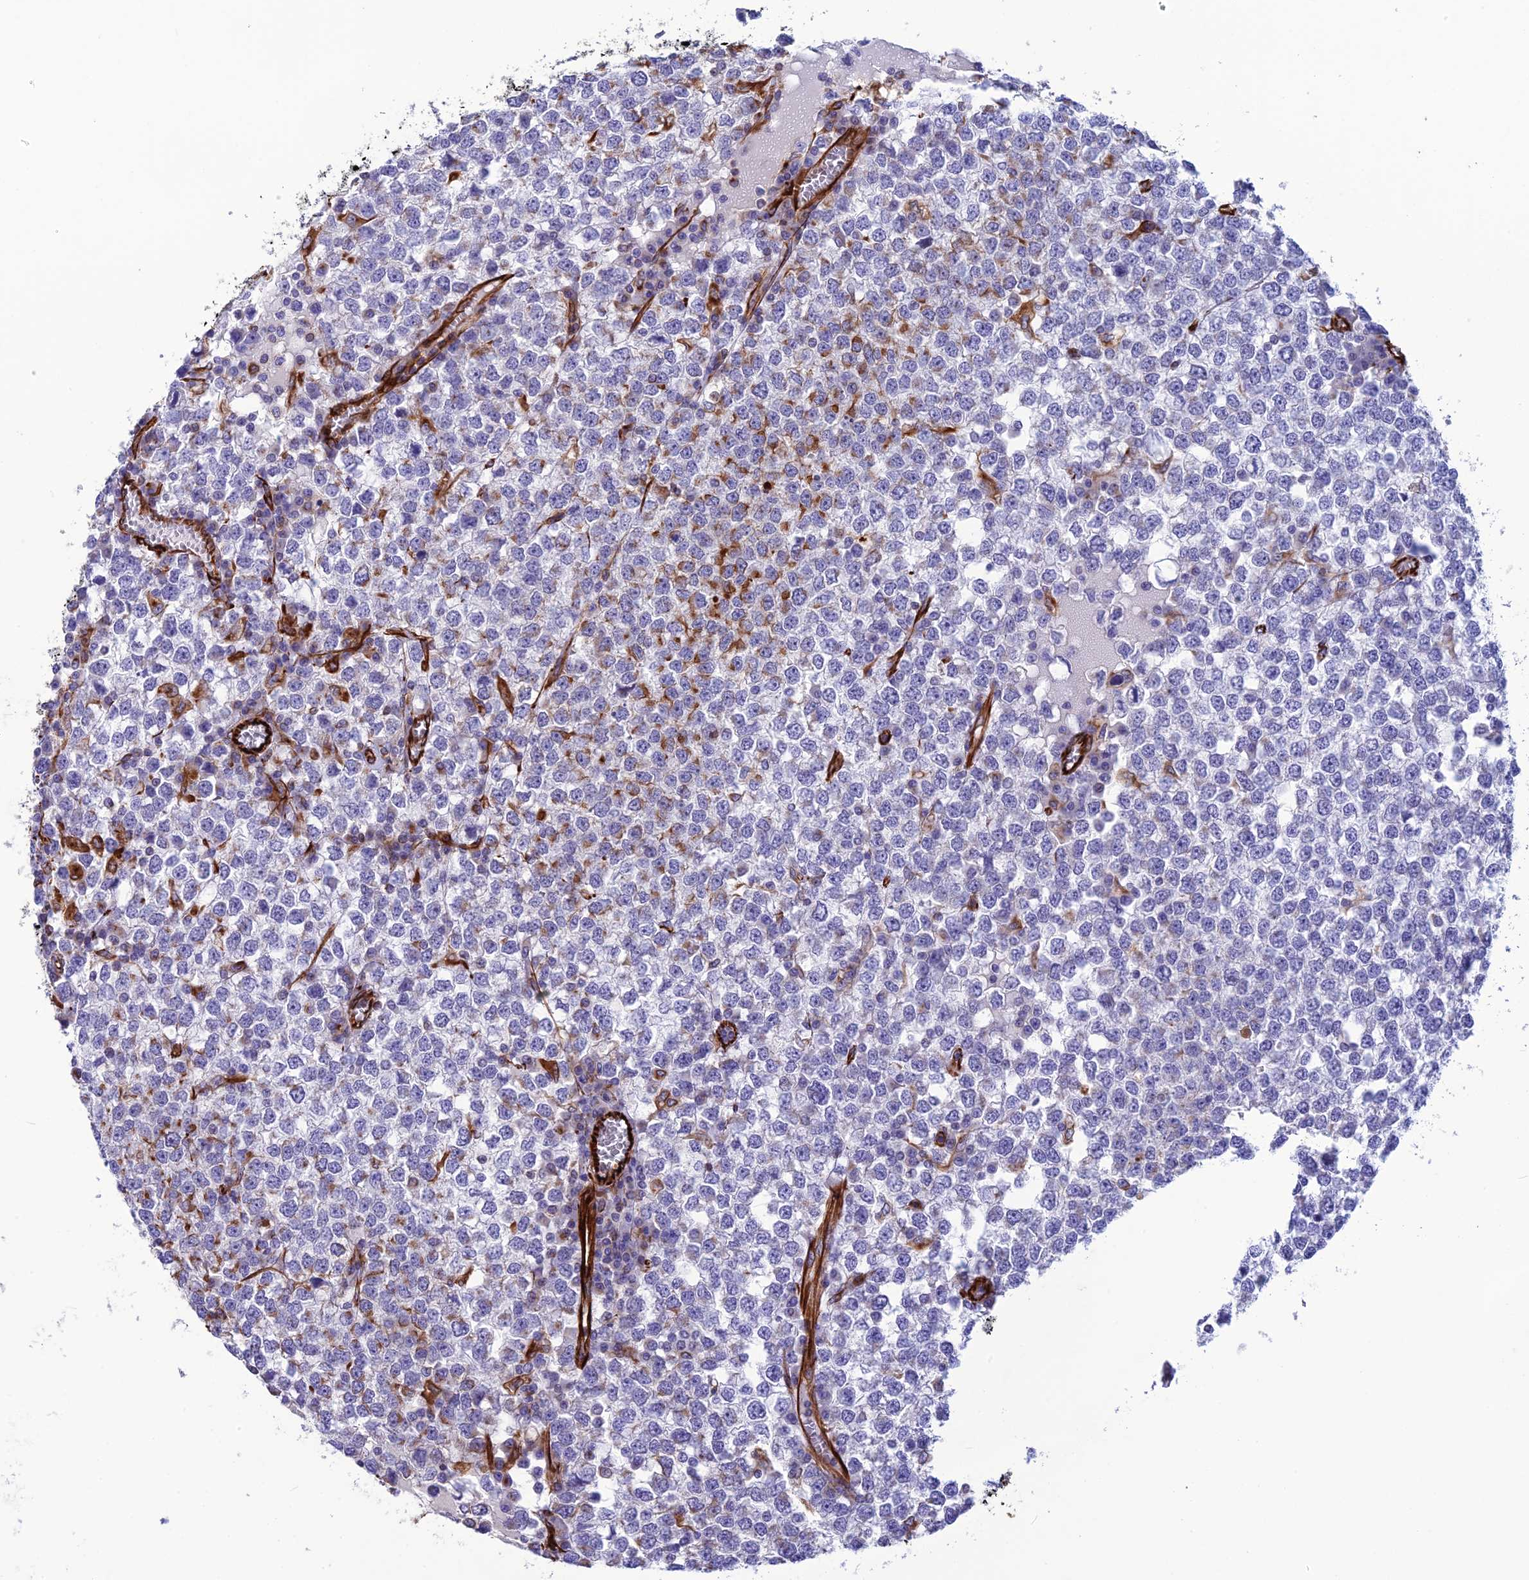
{"staining": {"intensity": "negative", "quantity": "none", "location": "none"}, "tissue": "testis cancer", "cell_type": "Tumor cells", "image_type": "cancer", "snomed": [{"axis": "morphology", "description": "Seminoma, NOS"}, {"axis": "topography", "description": "Testis"}], "caption": "Tumor cells are negative for protein expression in human testis cancer.", "gene": "FBXL20", "patient": {"sex": "male", "age": 65}}